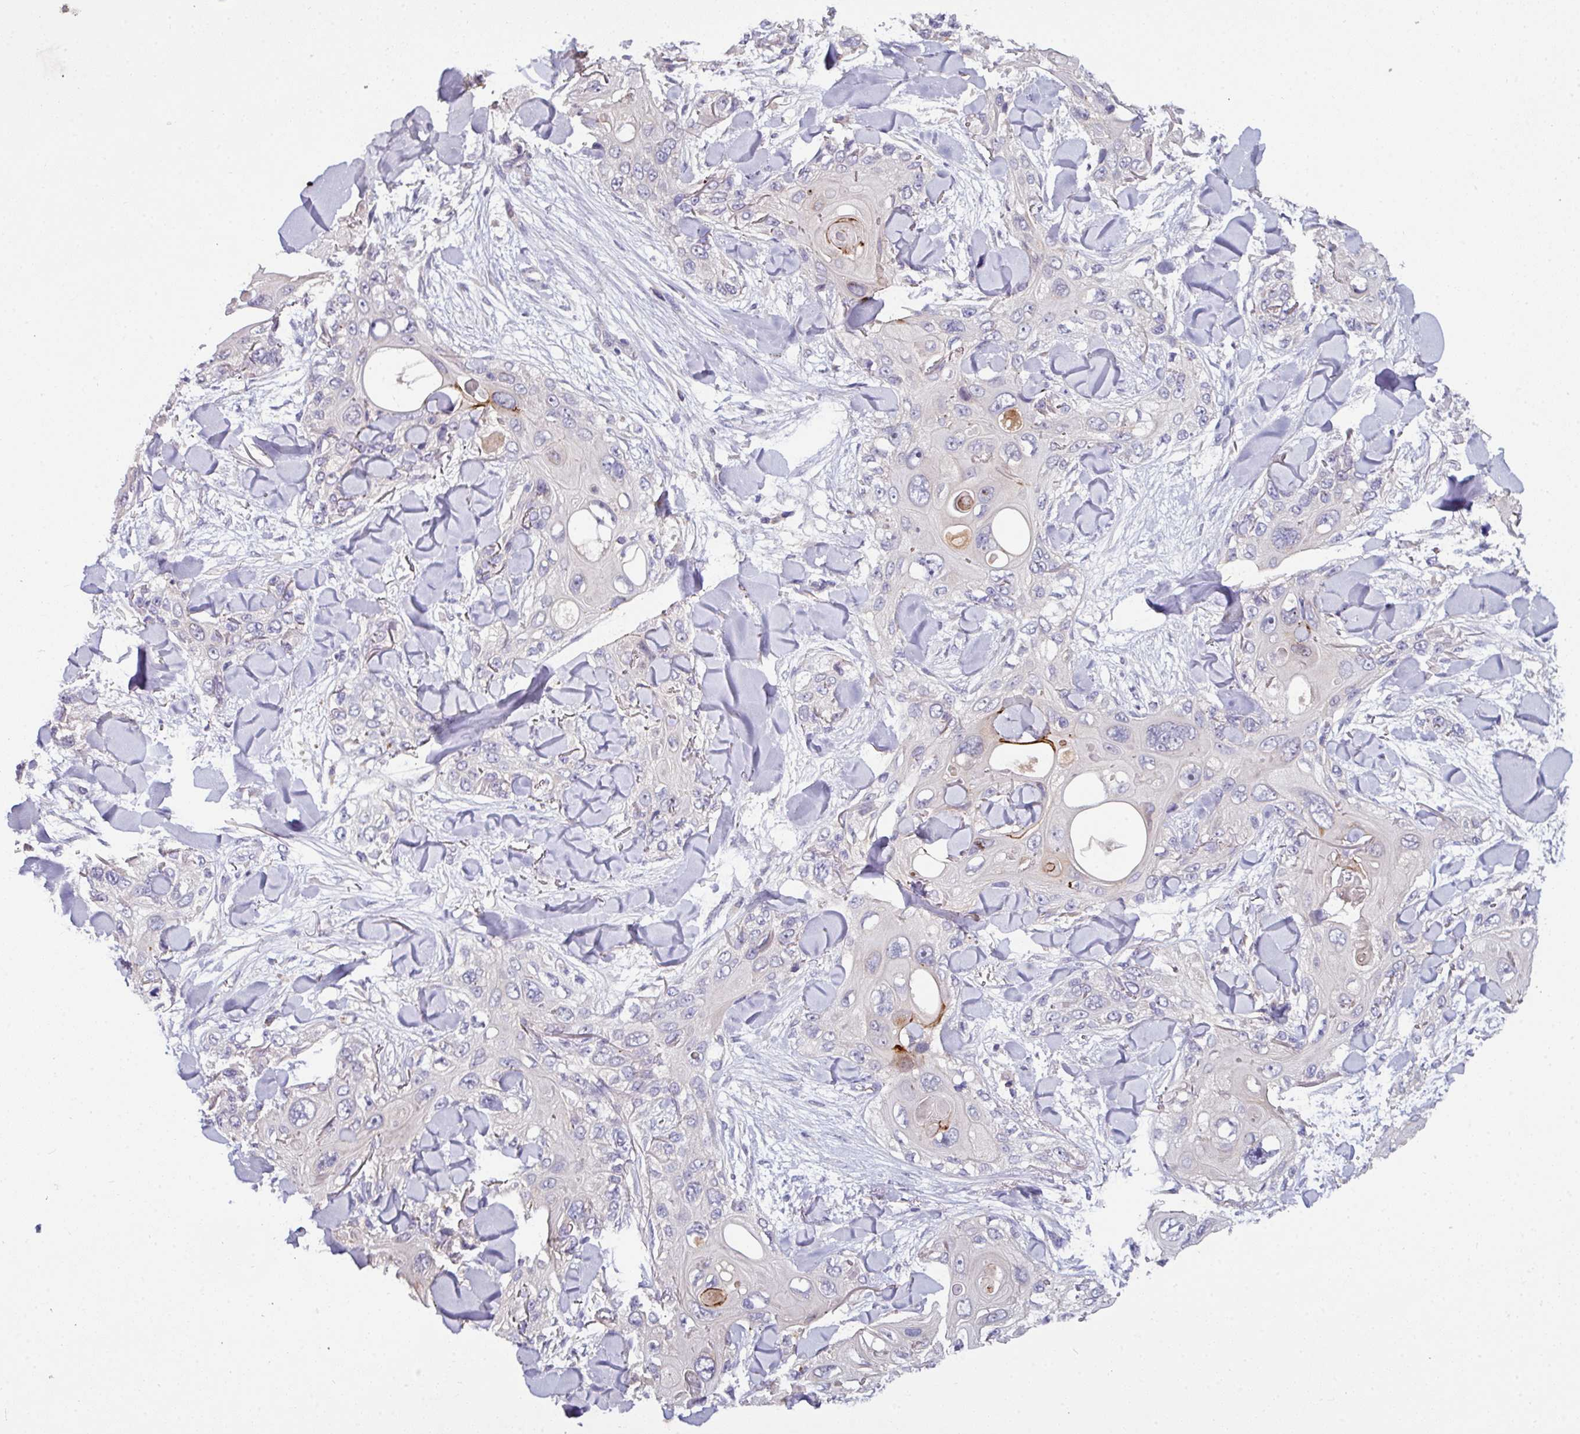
{"staining": {"intensity": "negative", "quantity": "none", "location": "none"}, "tissue": "skin cancer", "cell_type": "Tumor cells", "image_type": "cancer", "snomed": [{"axis": "morphology", "description": "Normal tissue, NOS"}, {"axis": "morphology", "description": "Squamous cell carcinoma, NOS"}, {"axis": "topography", "description": "Skin"}], "caption": "DAB immunohistochemical staining of human skin cancer exhibits no significant expression in tumor cells.", "gene": "AEBP2", "patient": {"sex": "male", "age": 72}}